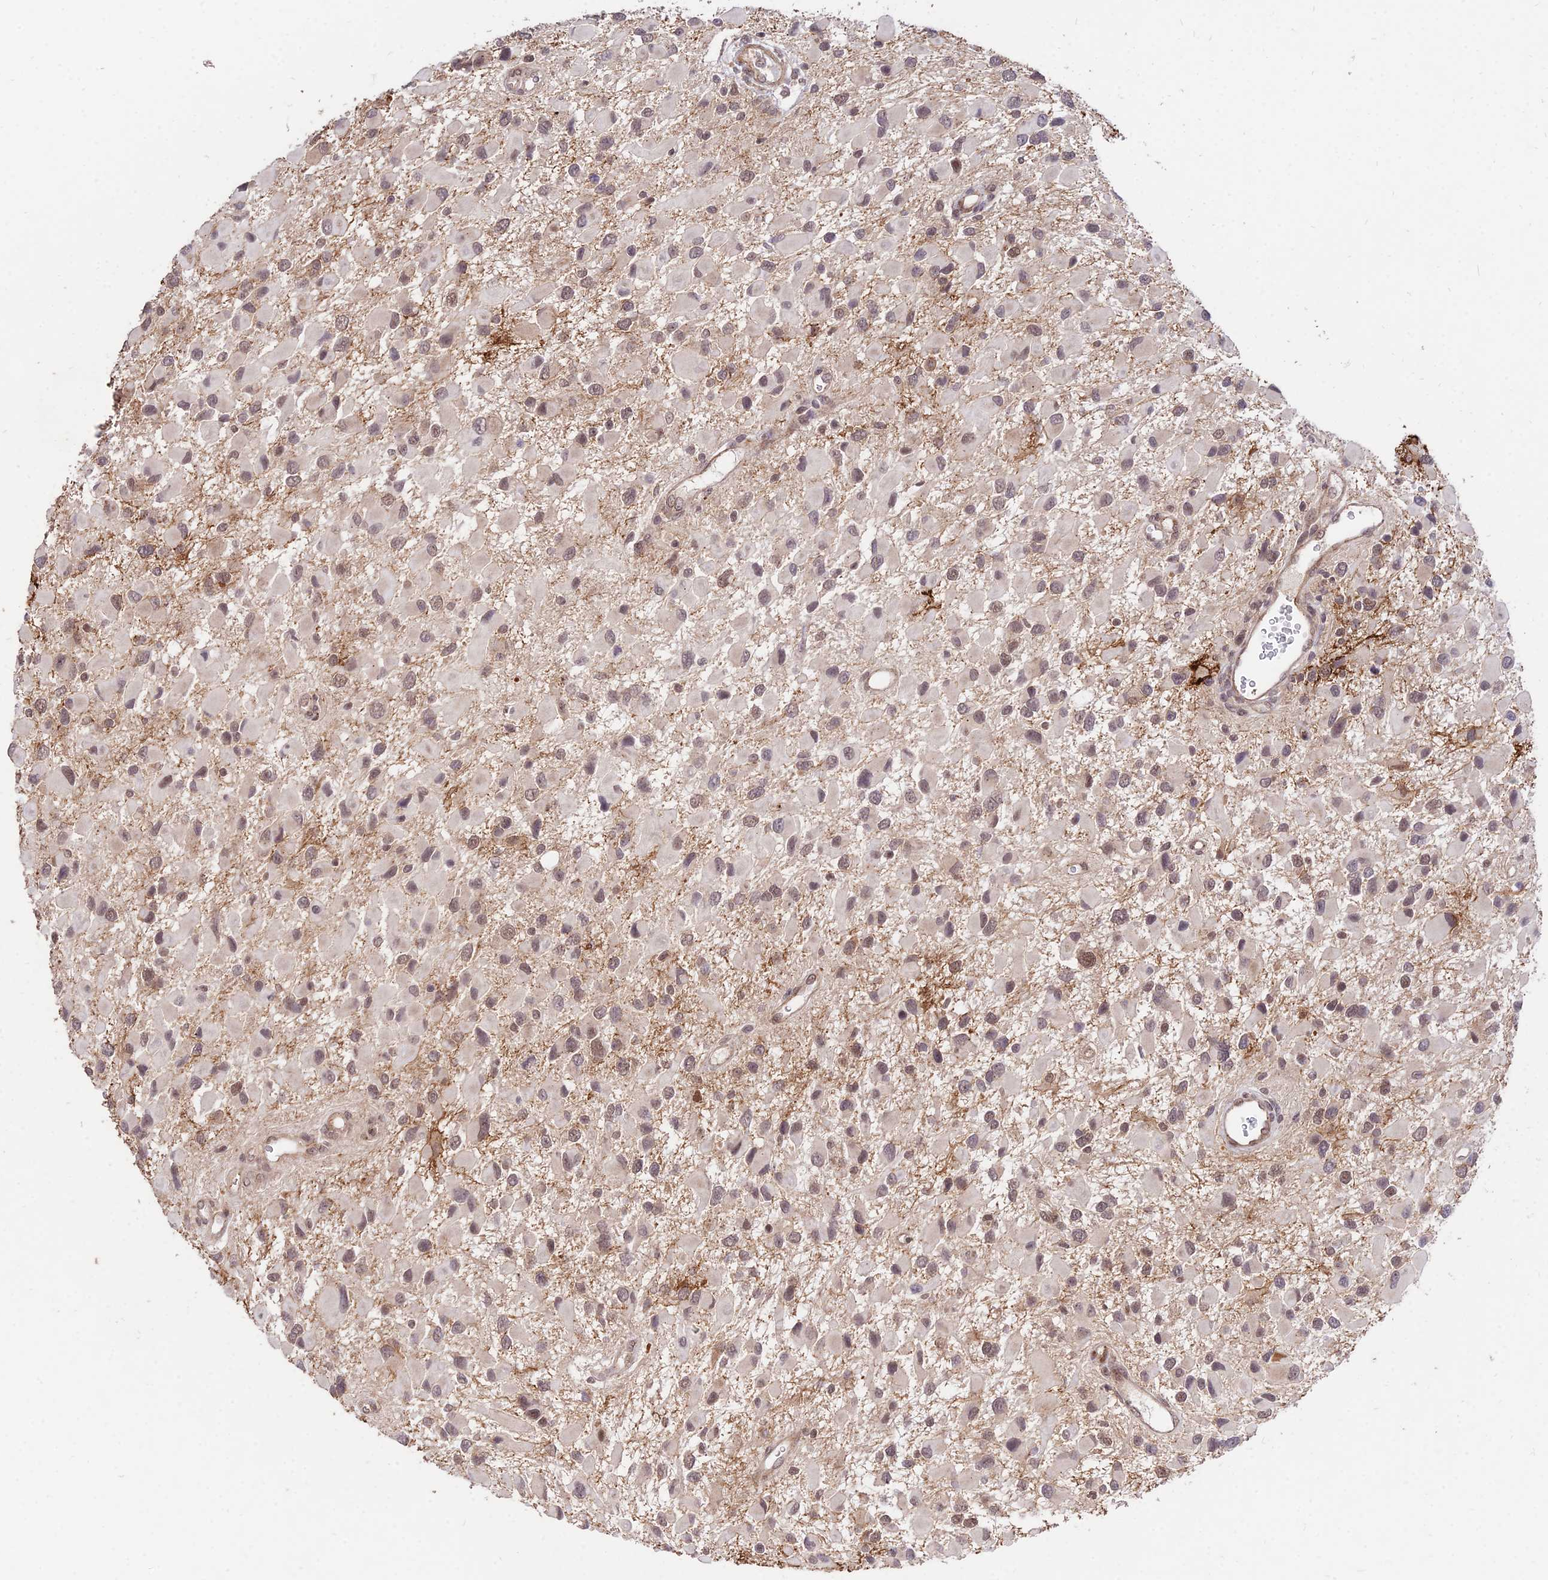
{"staining": {"intensity": "moderate", "quantity": ">75%", "location": "nuclear"}, "tissue": "glioma", "cell_type": "Tumor cells", "image_type": "cancer", "snomed": [{"axis": "morphology", "description": "Glioma, malignant, High grade"}, {"axis": "topography", "description": "Brain"}], "caption": "IHC (DAB (3,3'-diaminobenzidine)) staining of human high-grade glioma (malignant) shows moderate nuclear protein expression in approximately >75% of tumor cells.", "gene": "ZNF85", "patient": {"sex": "male", "age": 53}}